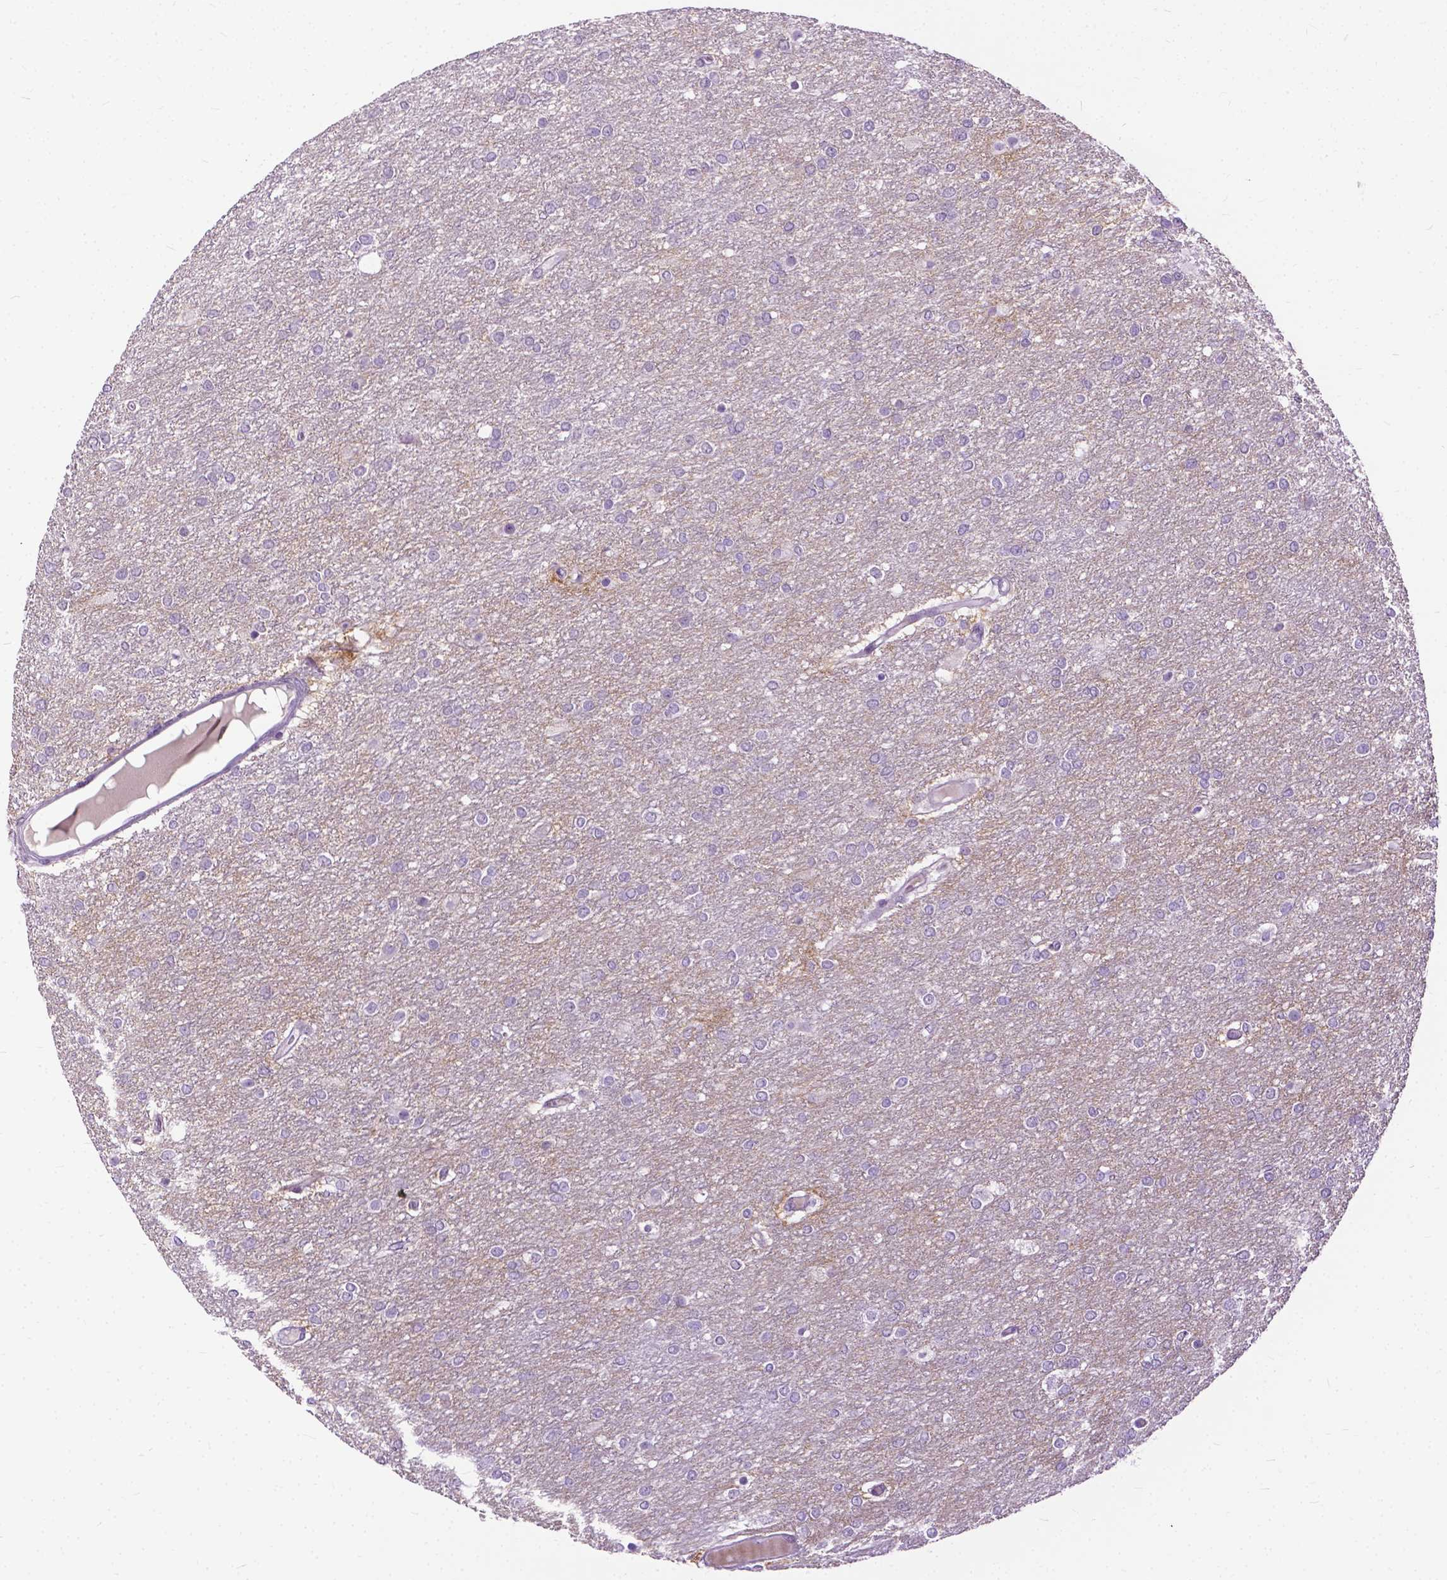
{"staining": {"intensity": "negative", "quantity": "none", "location": "none"}, "tissue": "glioma", "cell_type": "Tumor cells", "image_type": "cancer", "snomed": [{"axis": "morphology", "description": "Glioma, malignant, High grade"}, {"axis": "topography", "description": "Brain"}], "caption": "Human glioma stained for a protein using IHC reveals no staining in tumor cells.", "gene": "GPR37L1", "patient": {"sex": "female", "age": 61}}